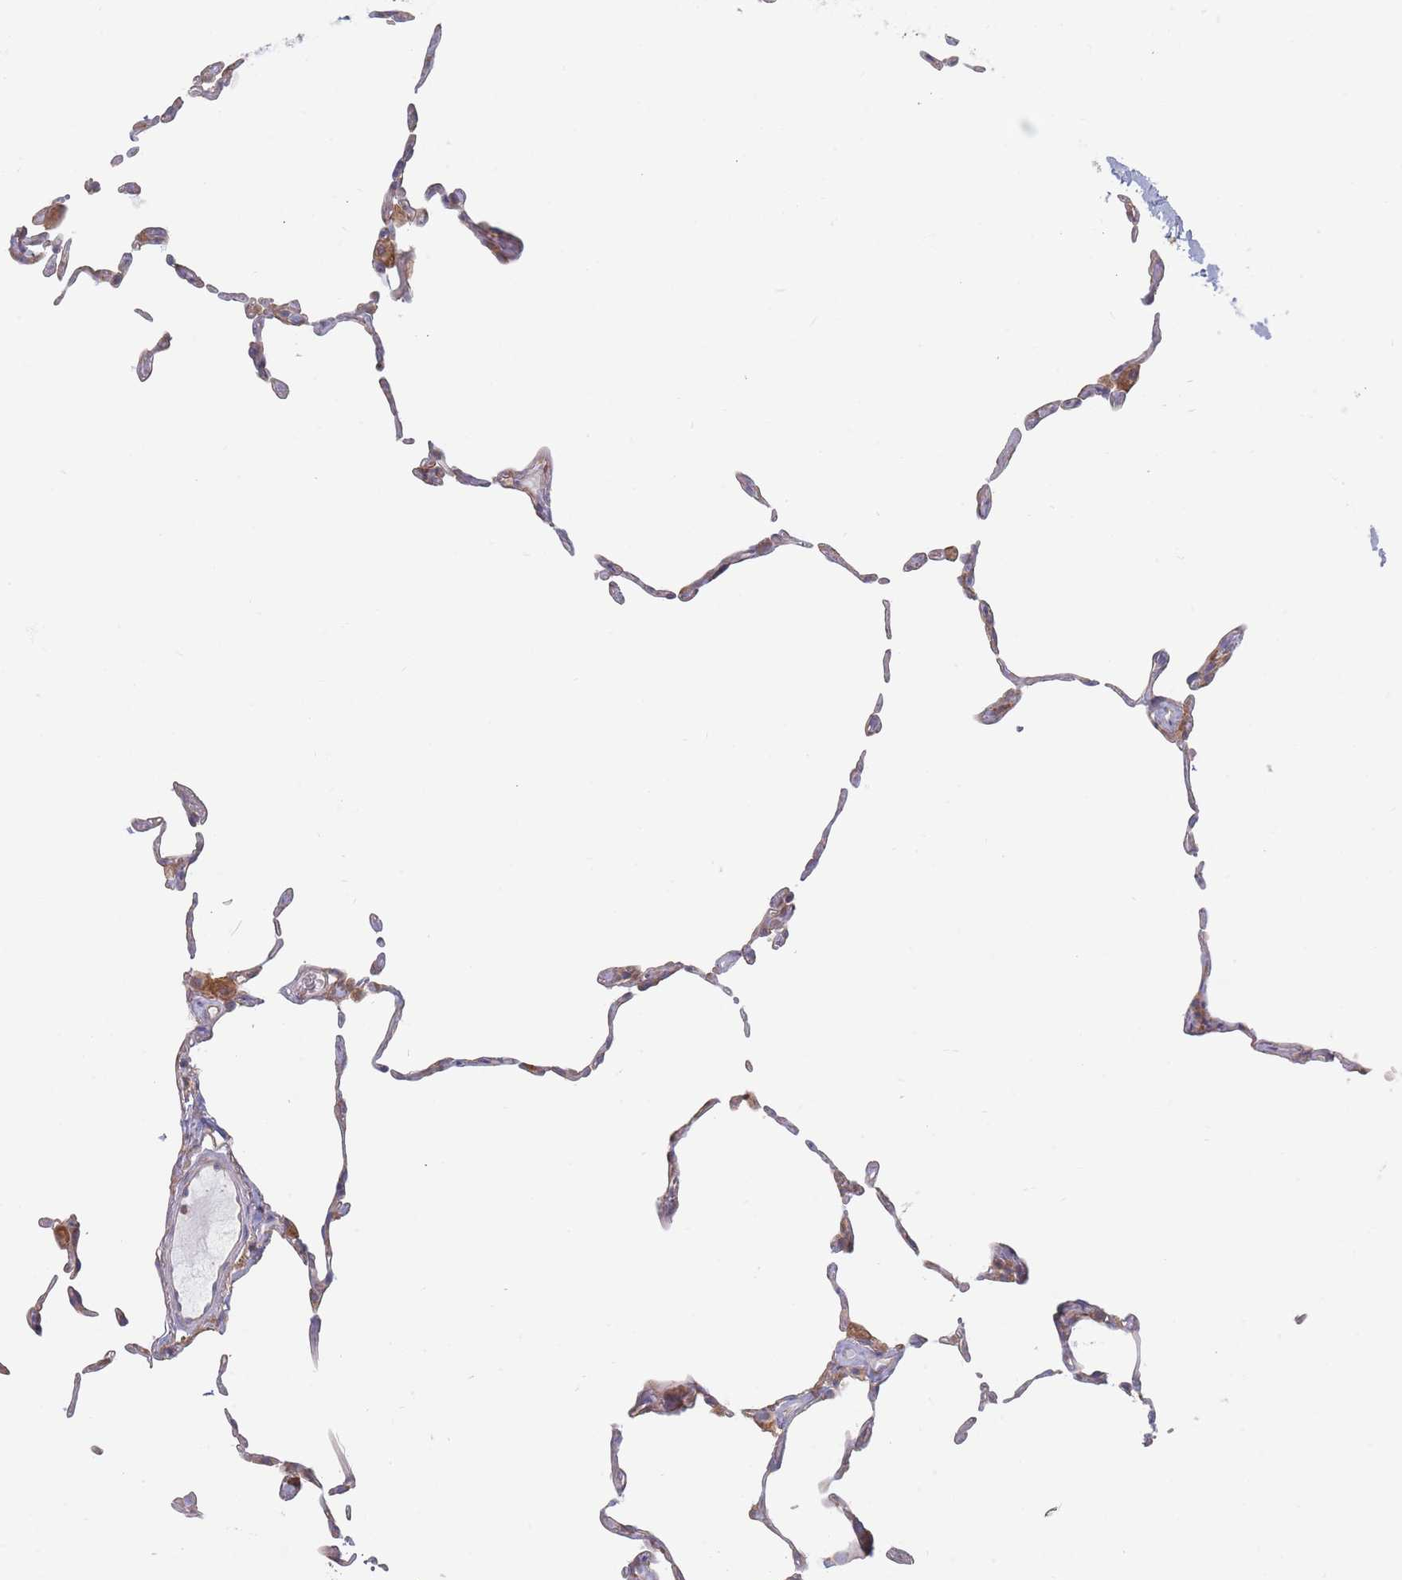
{"staining": {"intensity": "moderate", "quantity": "<25%", "location": "cytoplasmic/membranous"}, "tissue": "lung", "cell_type": "Alveolar cells", "image_type": "normal", "snomed": [{"axis": "morphology", "description": "Normal tissue, NOS"}, {"axis": "topography", "description": "Lung"}], "caption": "Protein analysis of normal lung displays moderate cytoplasmic/membranous staining in approximately <25% of alveolar cells.", "gene": "MAP1S", "patient": {"sex": "female", "age": 57}}